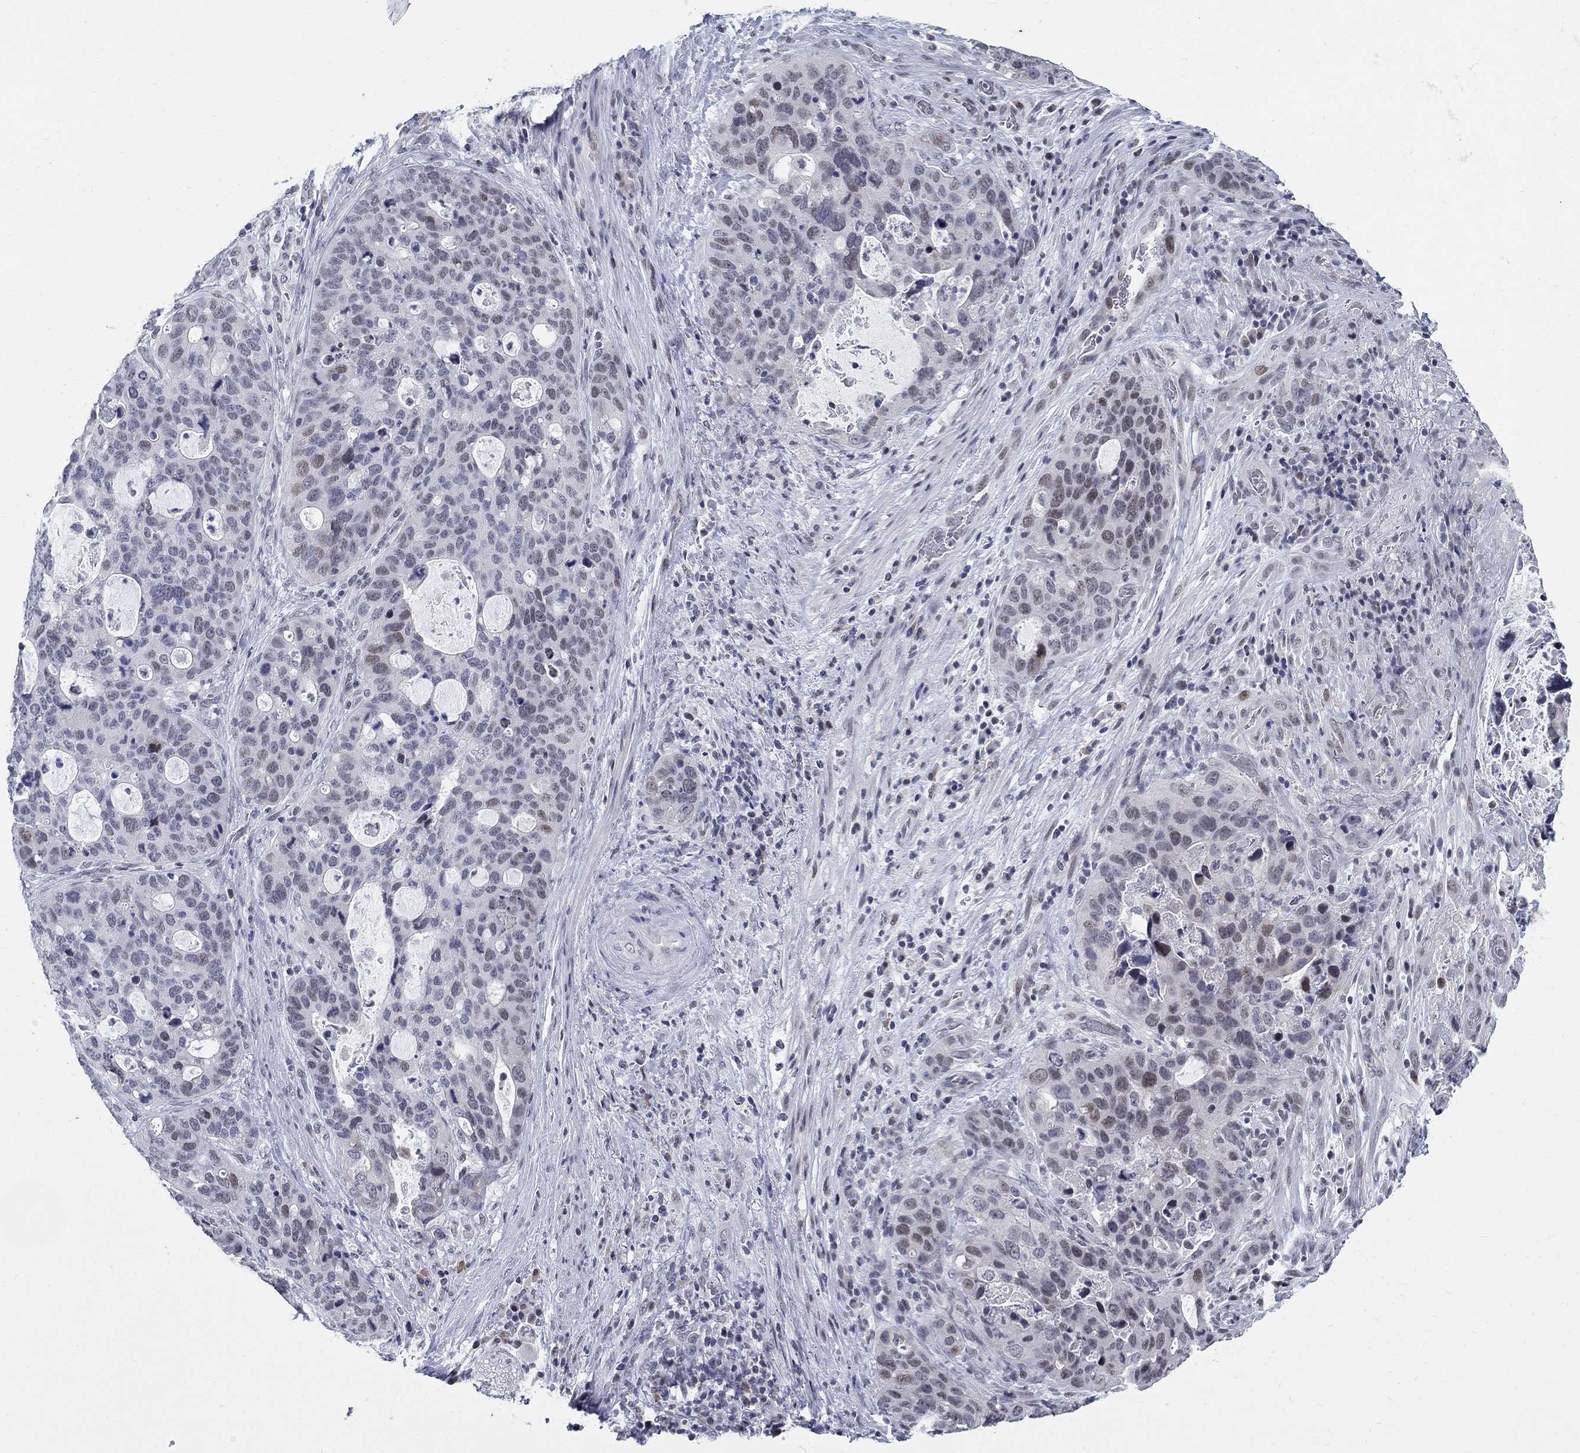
{"staining": {"intensity": "weak", "quantity": "<25%", "location": "nuclear"}, "tissue": "stomach cancer", "cell_type": "Tumor cells", "image_type": "cancer", "snomed": [{"axis": "morphology", "description": "Adenocarcinoma, NOS"}, {"axis": "topography", "description": "Stomach"}], "caption": "The image shows no significant positivity in tumor cells of adenocarcinoma (stomach).", "gene": "BHLHE22", "patient": {"sex": "male", "age": 54}}